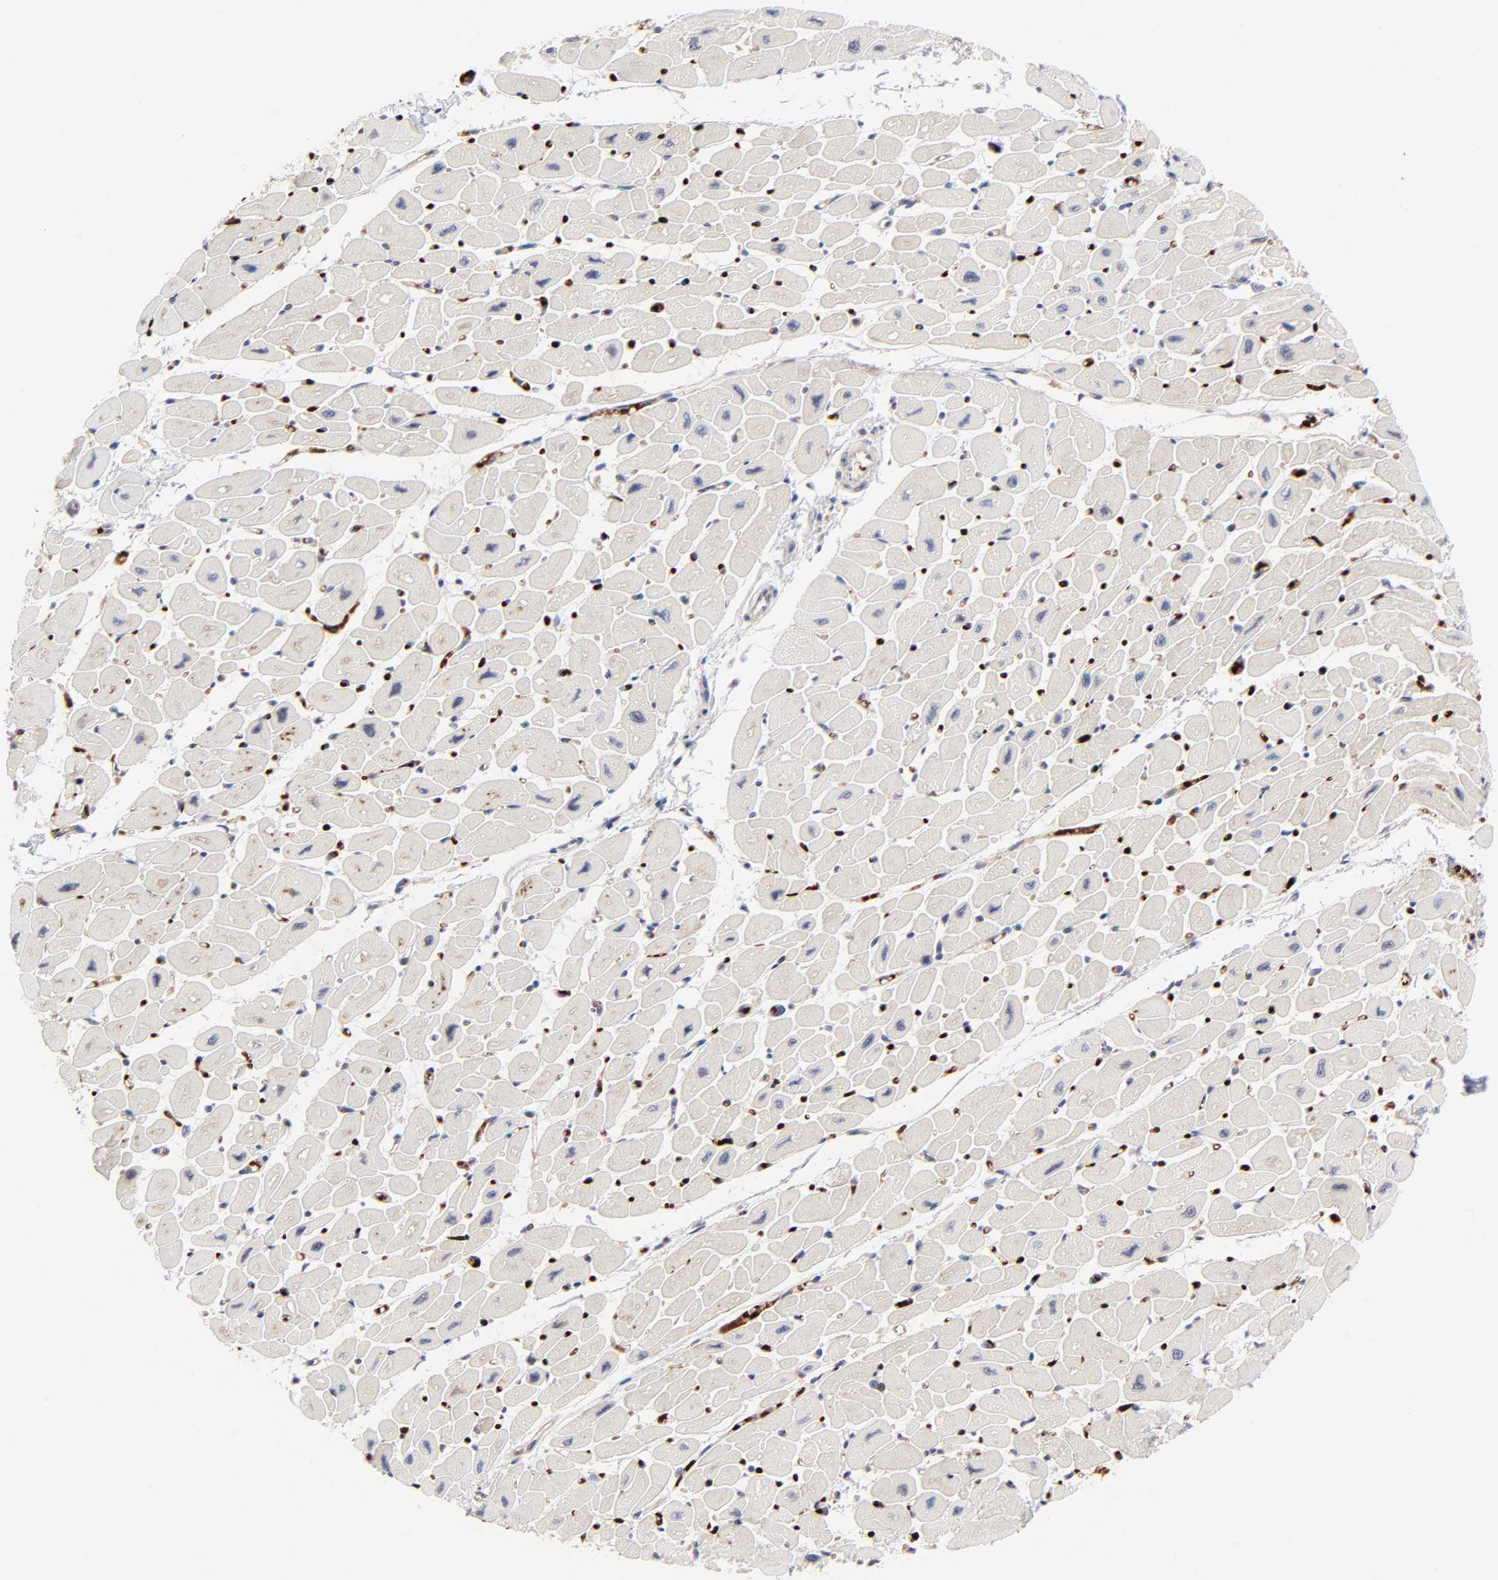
{"staining": {"intensity": "weak", "quantity": "25%-75%", "location": "cytoplasmic/membranous,nuclear"}, "tissue": "heart muscle", "cell_type": "Cardiomyocytes", "image_type": "normal", "snomed": [{"axis": "morphology", "description": "Normal tissue, NOS"}, {"axis": "topography", "description": "Heart"}], "caption": "Protein staining displays weak cytoplasmic/membranous,nuclear staining in approximately 25%-75% of cardiomyocytes in normal heart muscle.", "gene": "CASP10", "patient": {"sex": "female", "age": 54}}